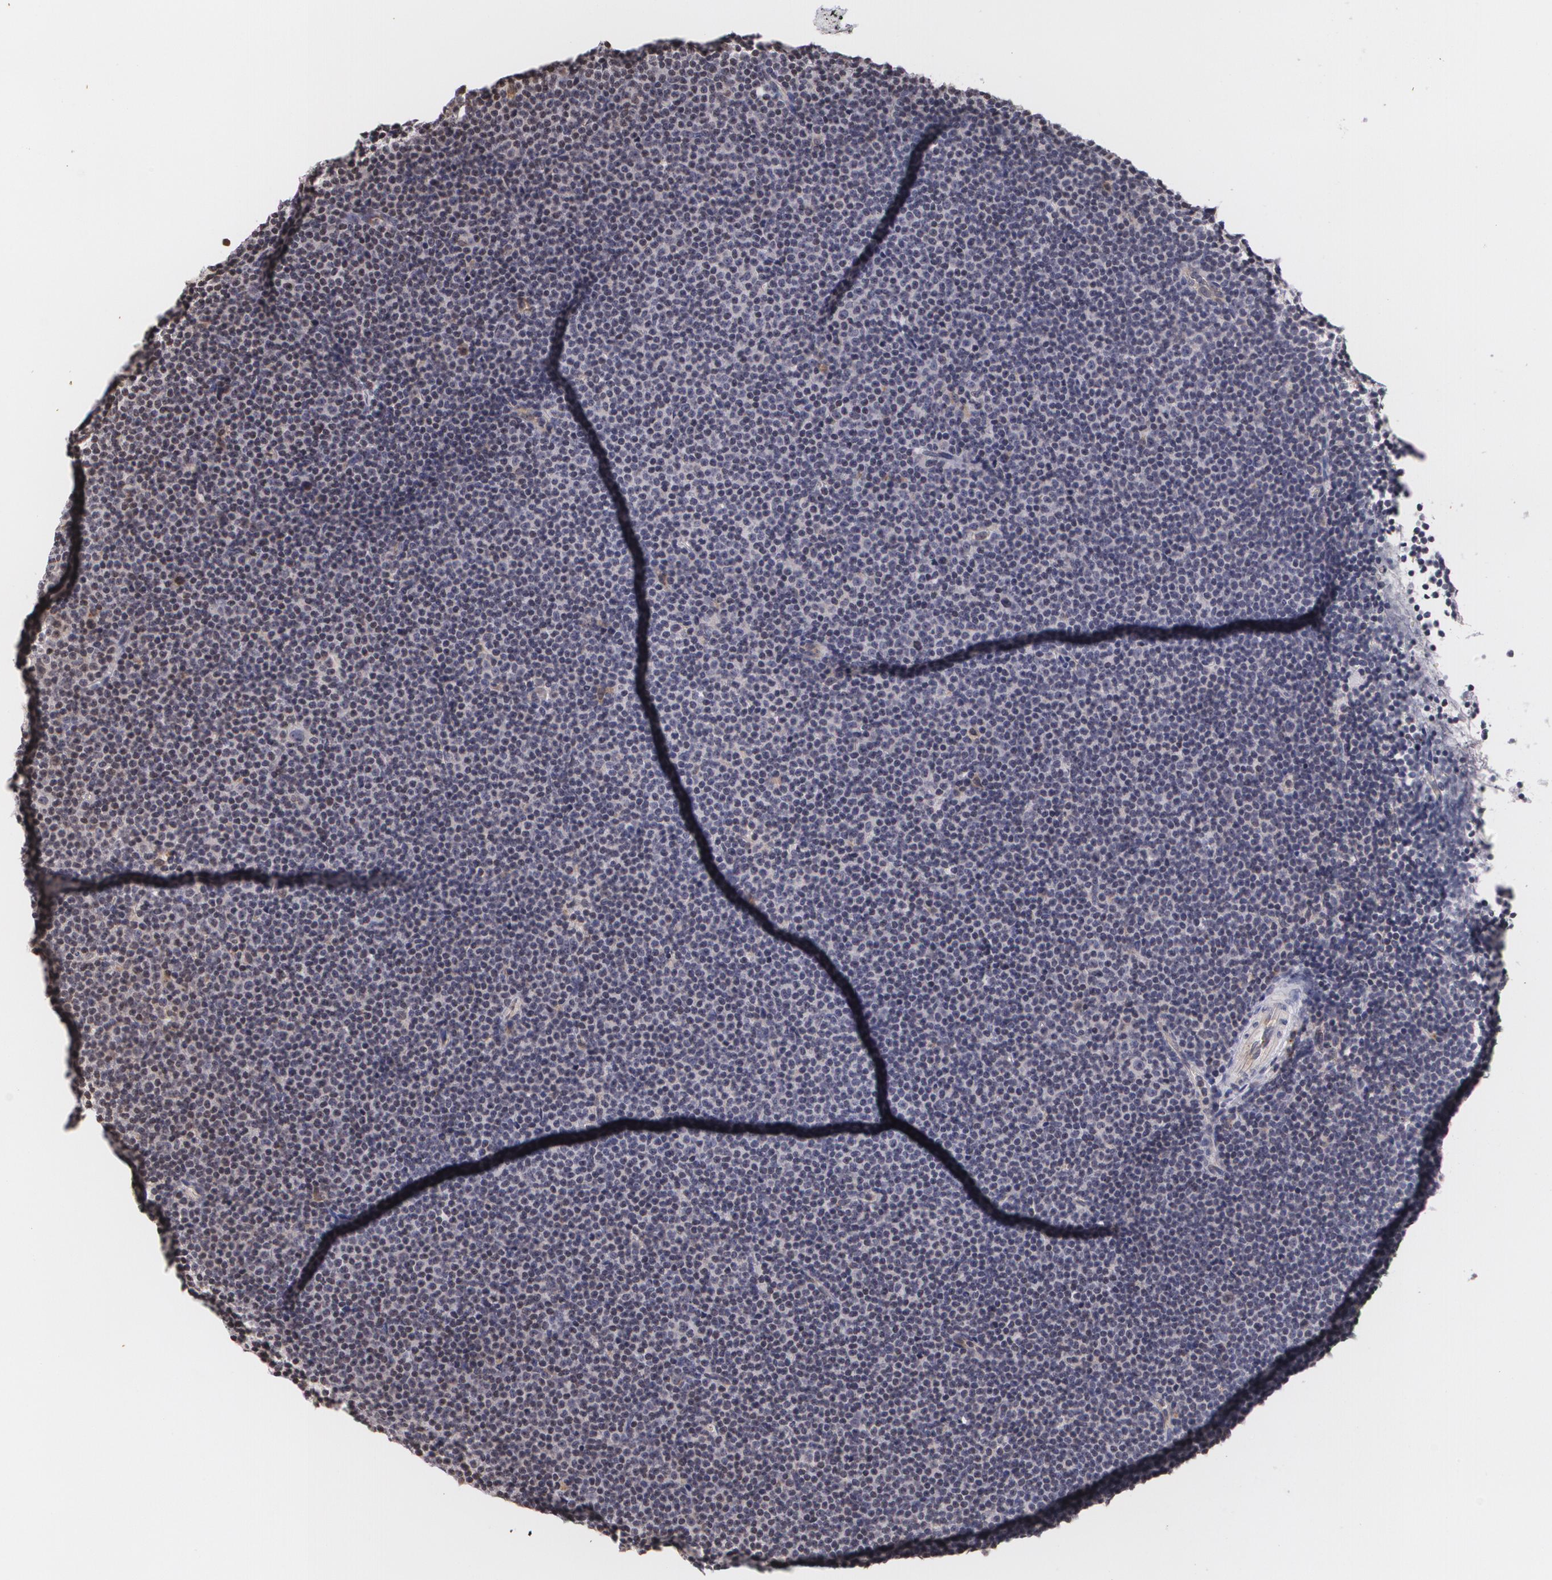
{"staining": {"intensity": "negative", "quantity": "none", "location": "none"}, "tissue": "lymphoma", "cell_type": "Tumor cells", "image_type": "cancer", "snomed": [{"axis": "morphology", "description": "Malignant lymphoma, non-Hodgkin's type, Low grade"}, {"axis": "topography", "description": "Lymph node"}], "caption": "Histopathology image shows no significant protein expression in tumor cells of lymphoma.", "gene": "VAV3", "patient": {"sex": "female", "age": 69}}